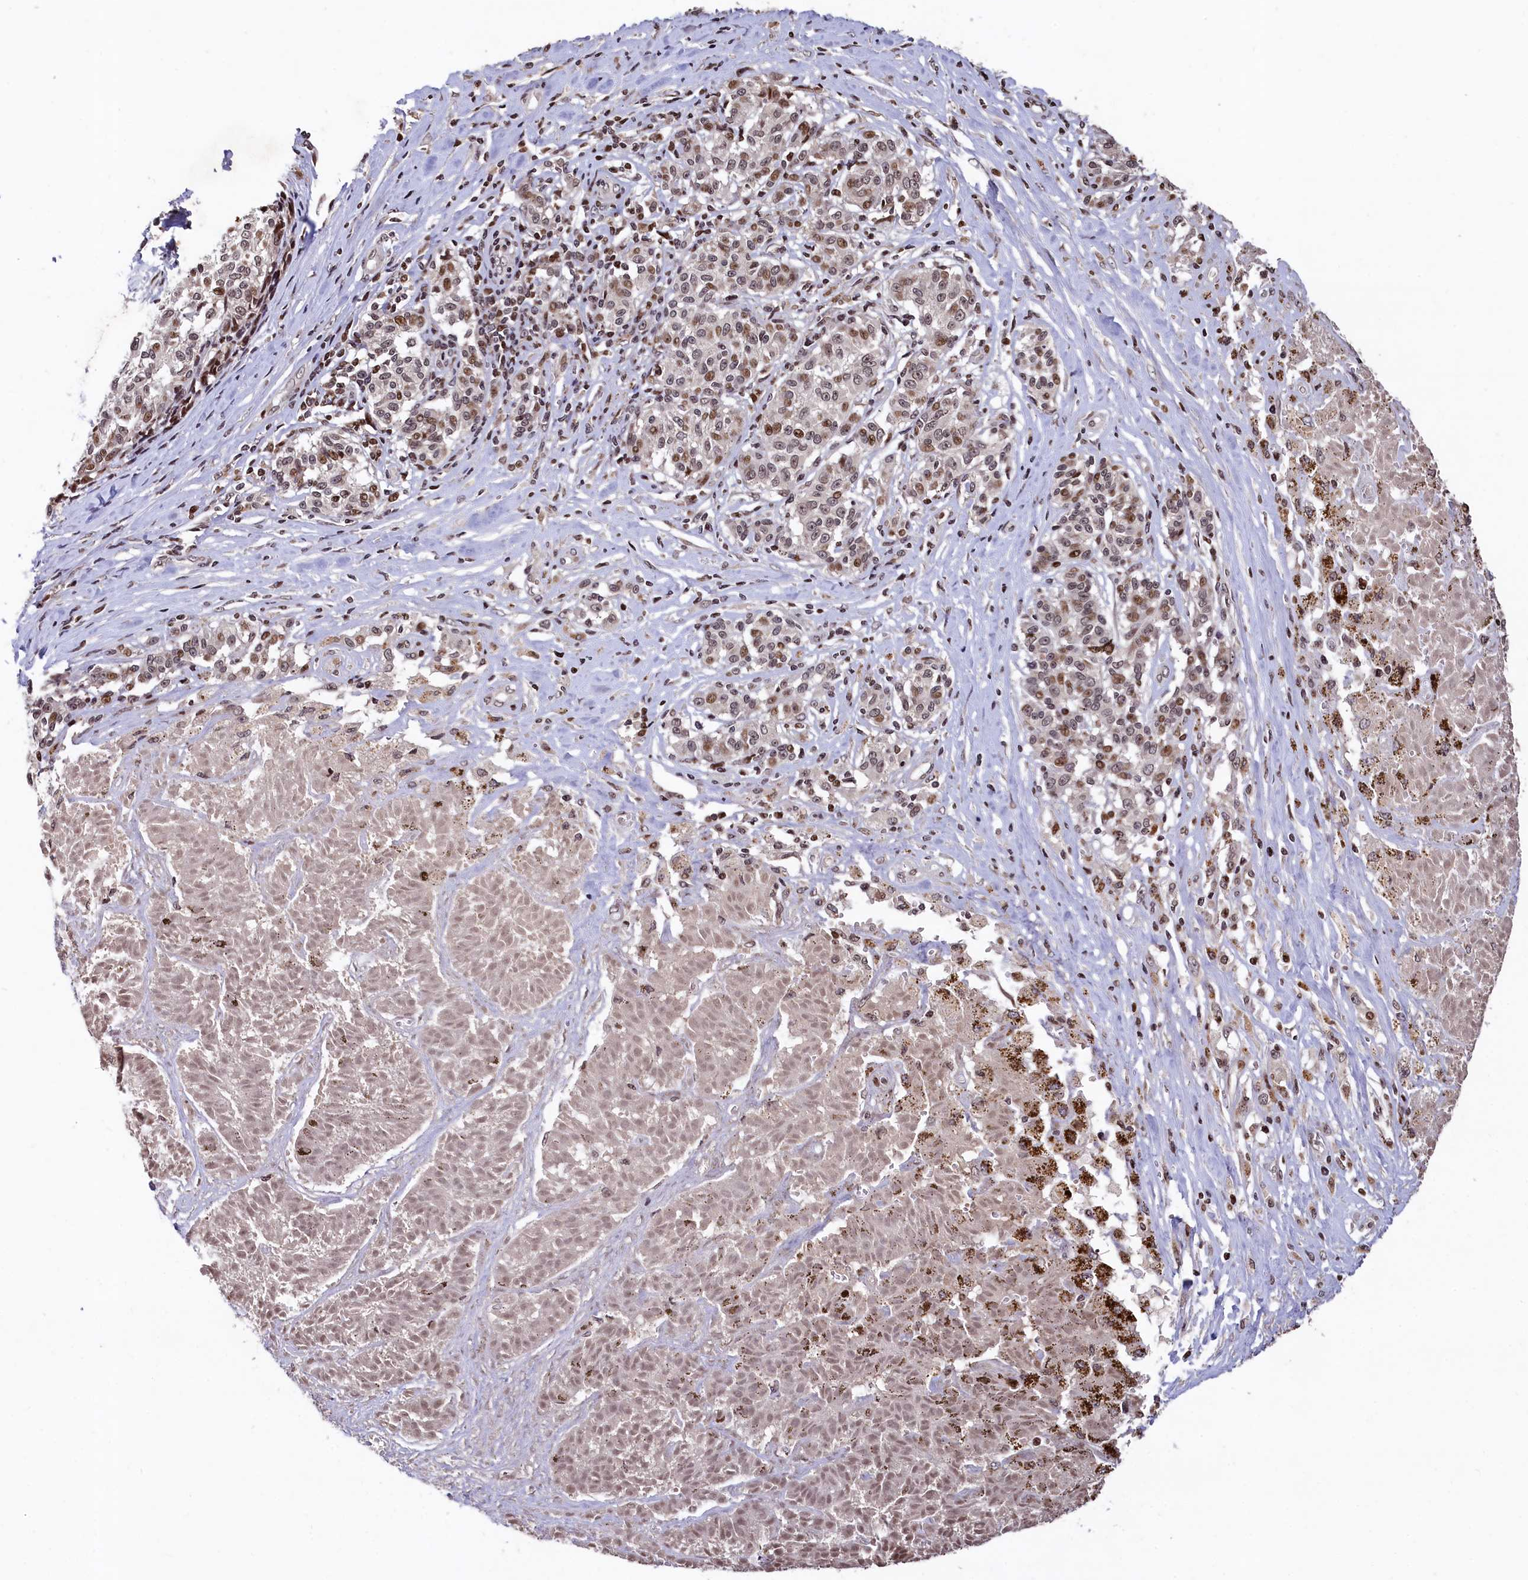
{"staining": {"intensity": "moderate", "quantity": "25%-75%", "location": "nuclear"}, "tissue": "melanoma", "cell_type": "Tumor cells", "image_type": "cancer", "snomed": [{"axis": "morphology", "description": "Malignant melanoma, NOS"}, {"axis": "topography", "description": "Skin"}], "caption": "This is an image of IHC staining of melanoma, which shows moderate expression in the nuclear of tumor cells.", "gene": "FAM217B", "patient": {"sex": "female", "age": 72}}